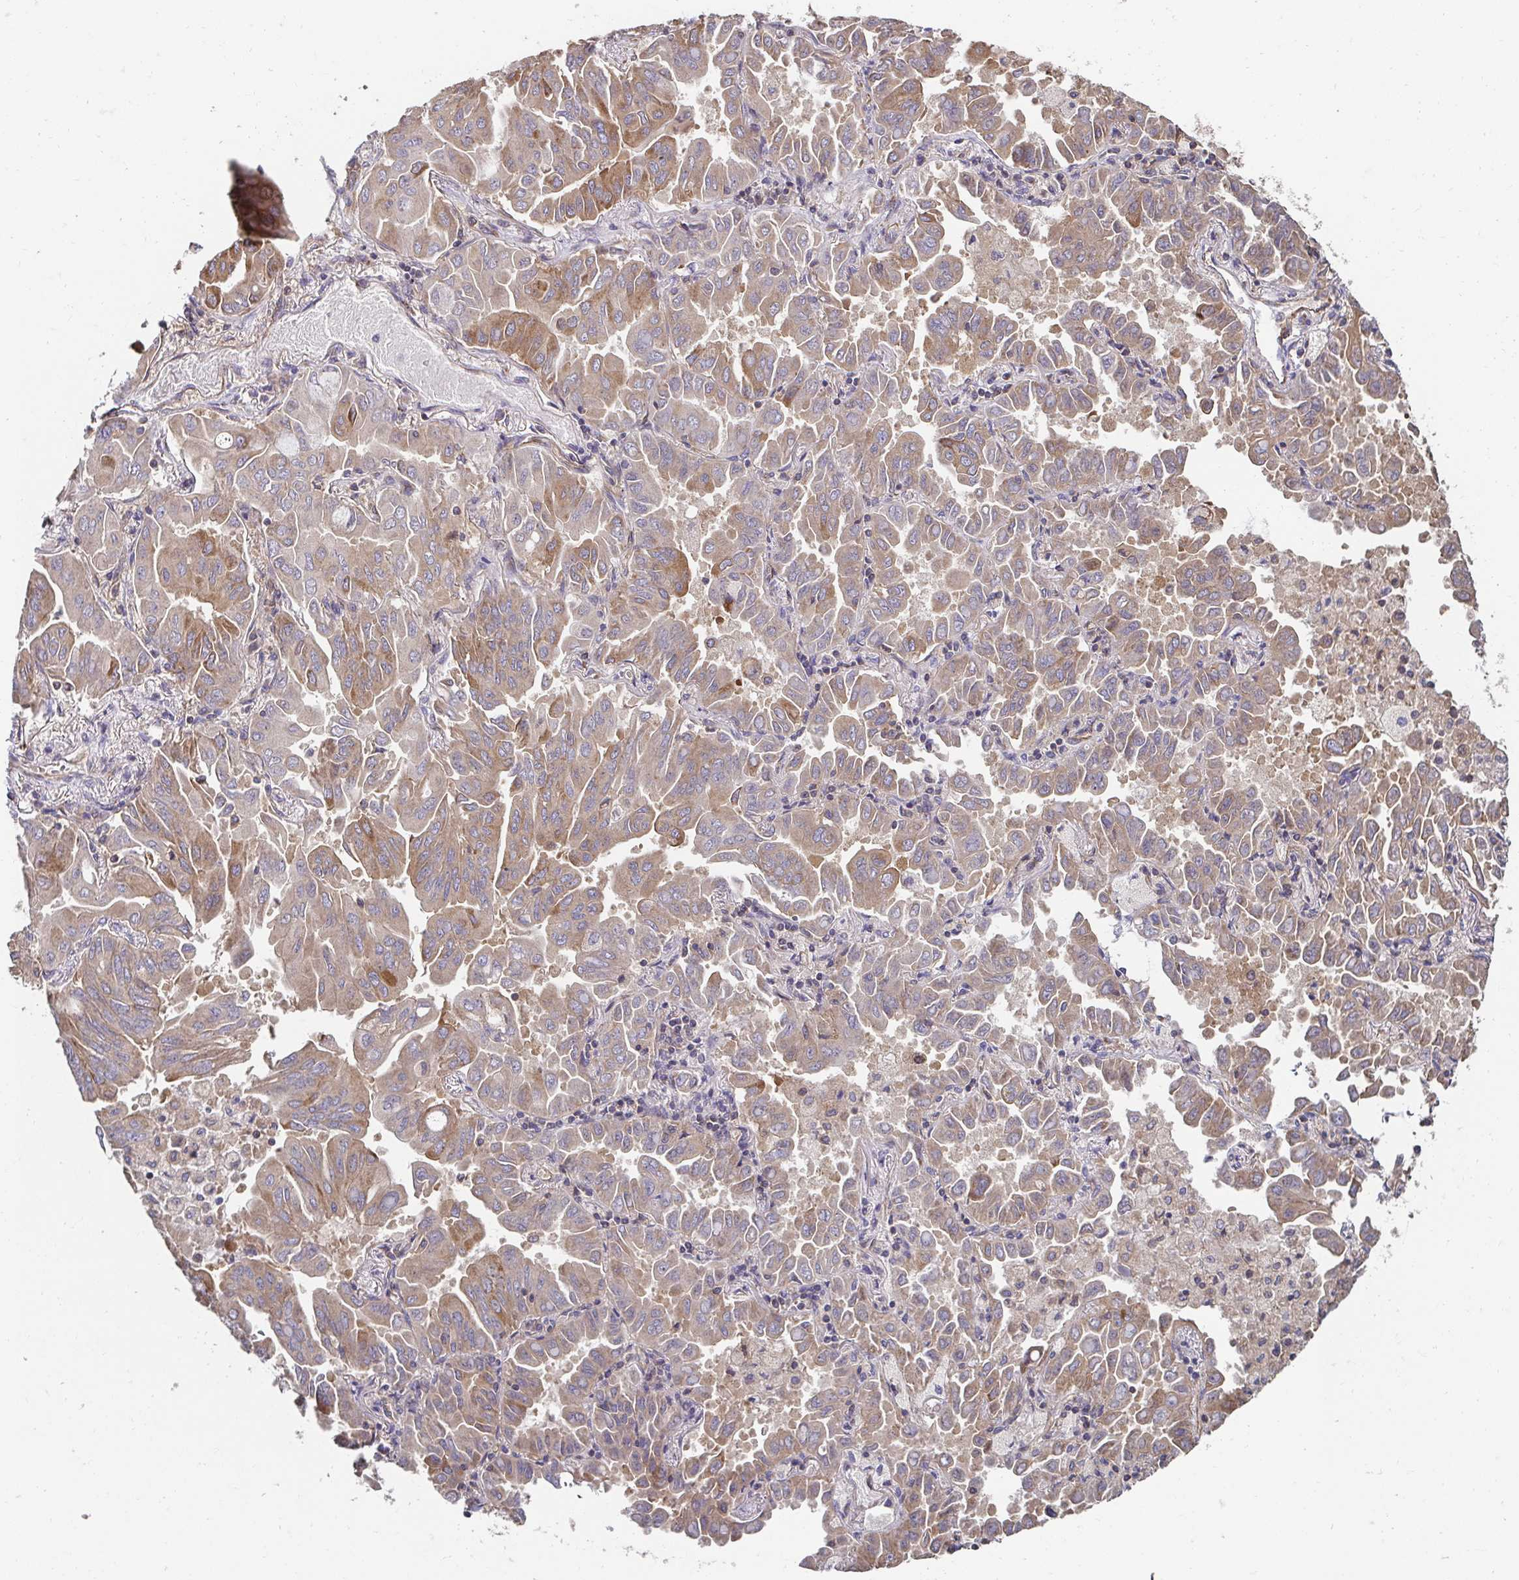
{"staining": {"intensity": "moderate", "quantity": "25%-75%", "location": "cytoplasmic/membranous"}, "tissue": "lung cancer", "cell_type": "Tumor cells", "image_type": "cancer", "snomed": [{"axis": "morphology", "description": "Adenocarcinoma, NOS"}, {"axis": "topography", "description": "Lung"}], "caption": "Immunohistochemical staining of lung cancer (adenocarcinoma) demonstrates medium levels of moderate cytoplasmic/membranous positivity in approximately 25%-75% of tumor cells. The staining is performed using DAB (3,3'-diaminobenzidine) brown chromogen to label protein expression. The nuclei are counter-stained blue using hematoxylin.", "gene": "APBB1", "patient": {"sex": "male", "age": 64}}